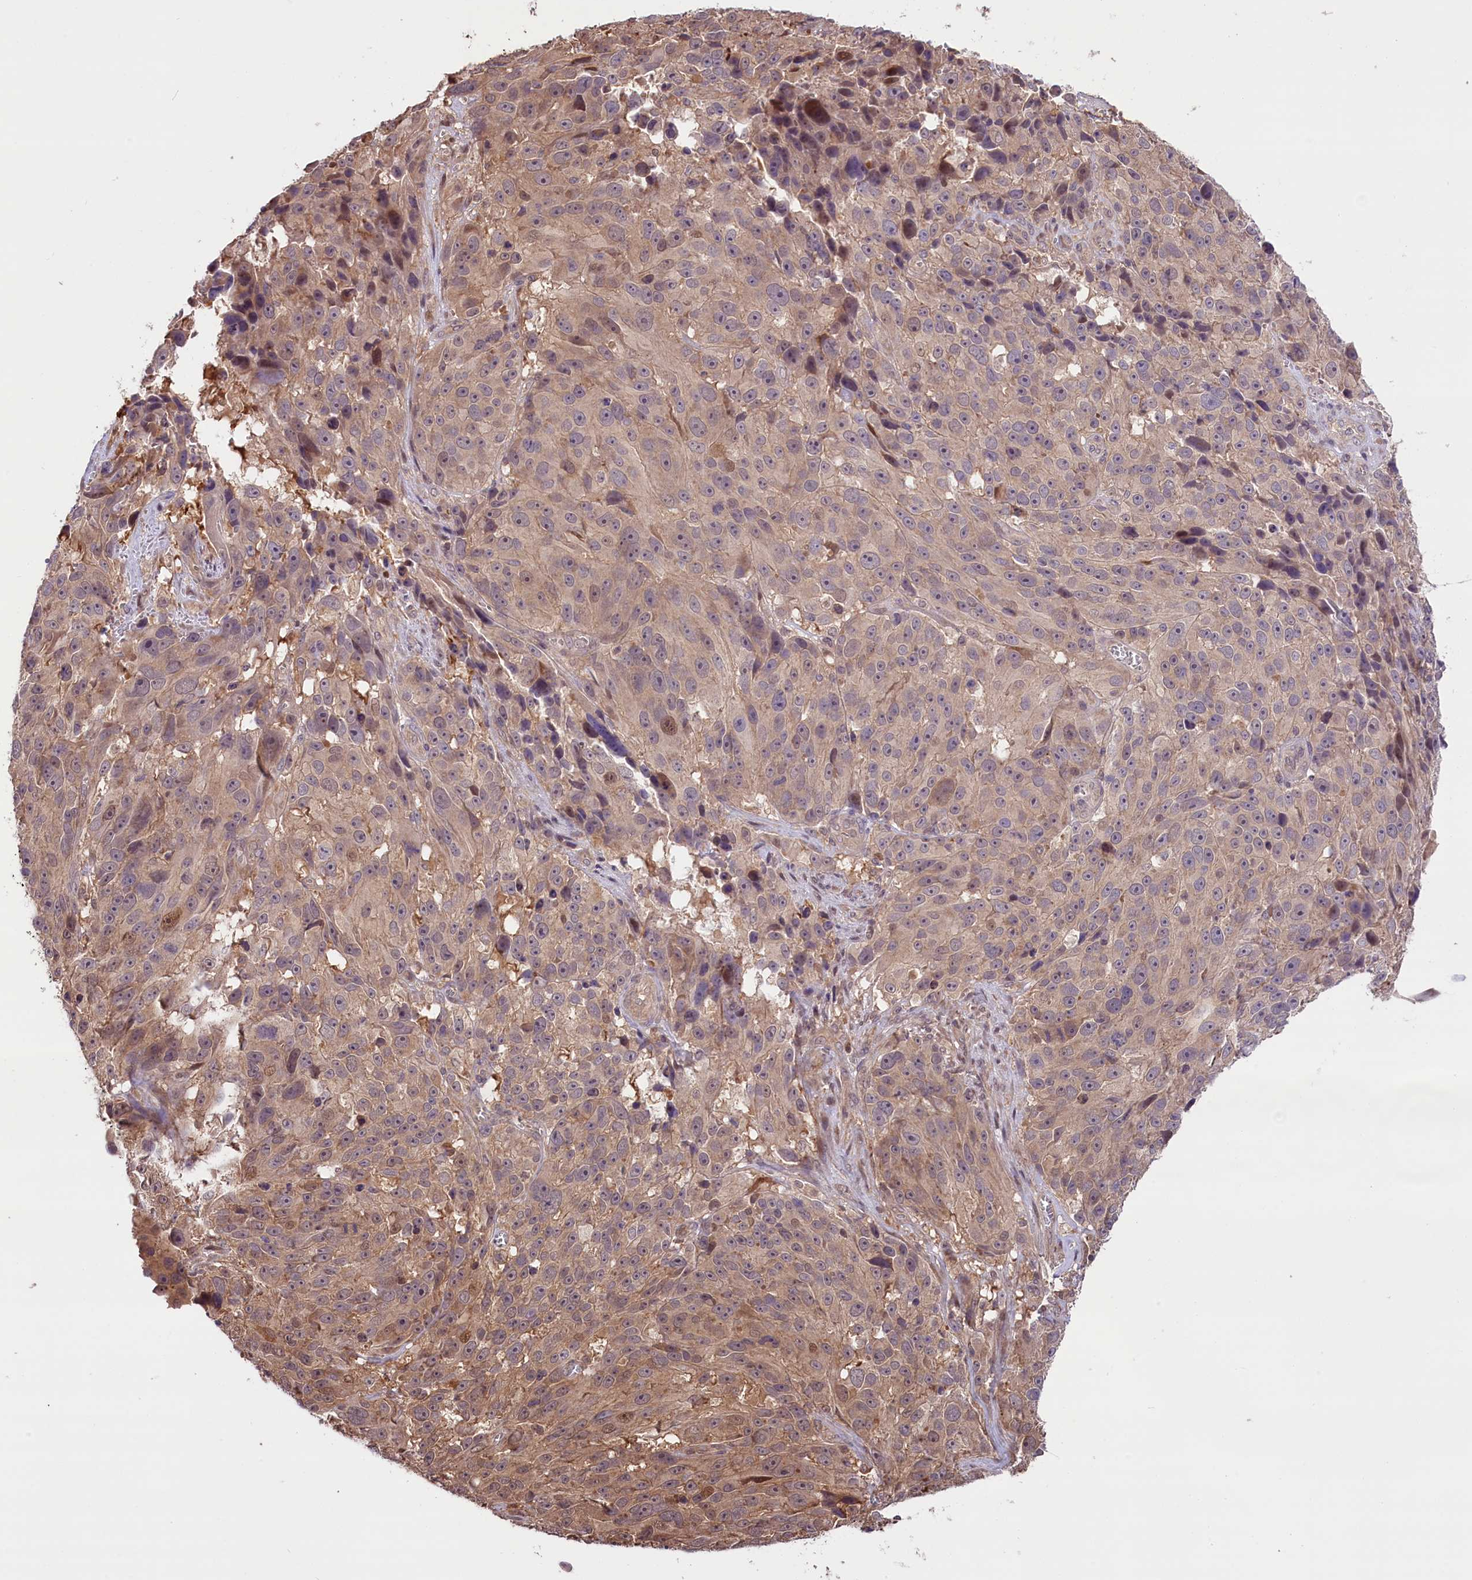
{"staining": {"intensity": "moderate", "quantity": "<25%", "location": "cytoplasmic/membranous,nuclear"}, "tissue": "melanoma", "cell_type": "Tumor cells", "image_type": "cancer", "snomed": [{"axis": "morphology", "description": "Malignant melanoma, NOS"}, {"axis": "topography", "description": "Skin"}], "caption": "DAB immunohistochemical staining of human melanoma displays moderate cytoplasmic/membranous and nuclear protein staining in about <25% of tumor cells.", "gene": "RIC8A", "patient": {"sex": "male", "age": 84}}